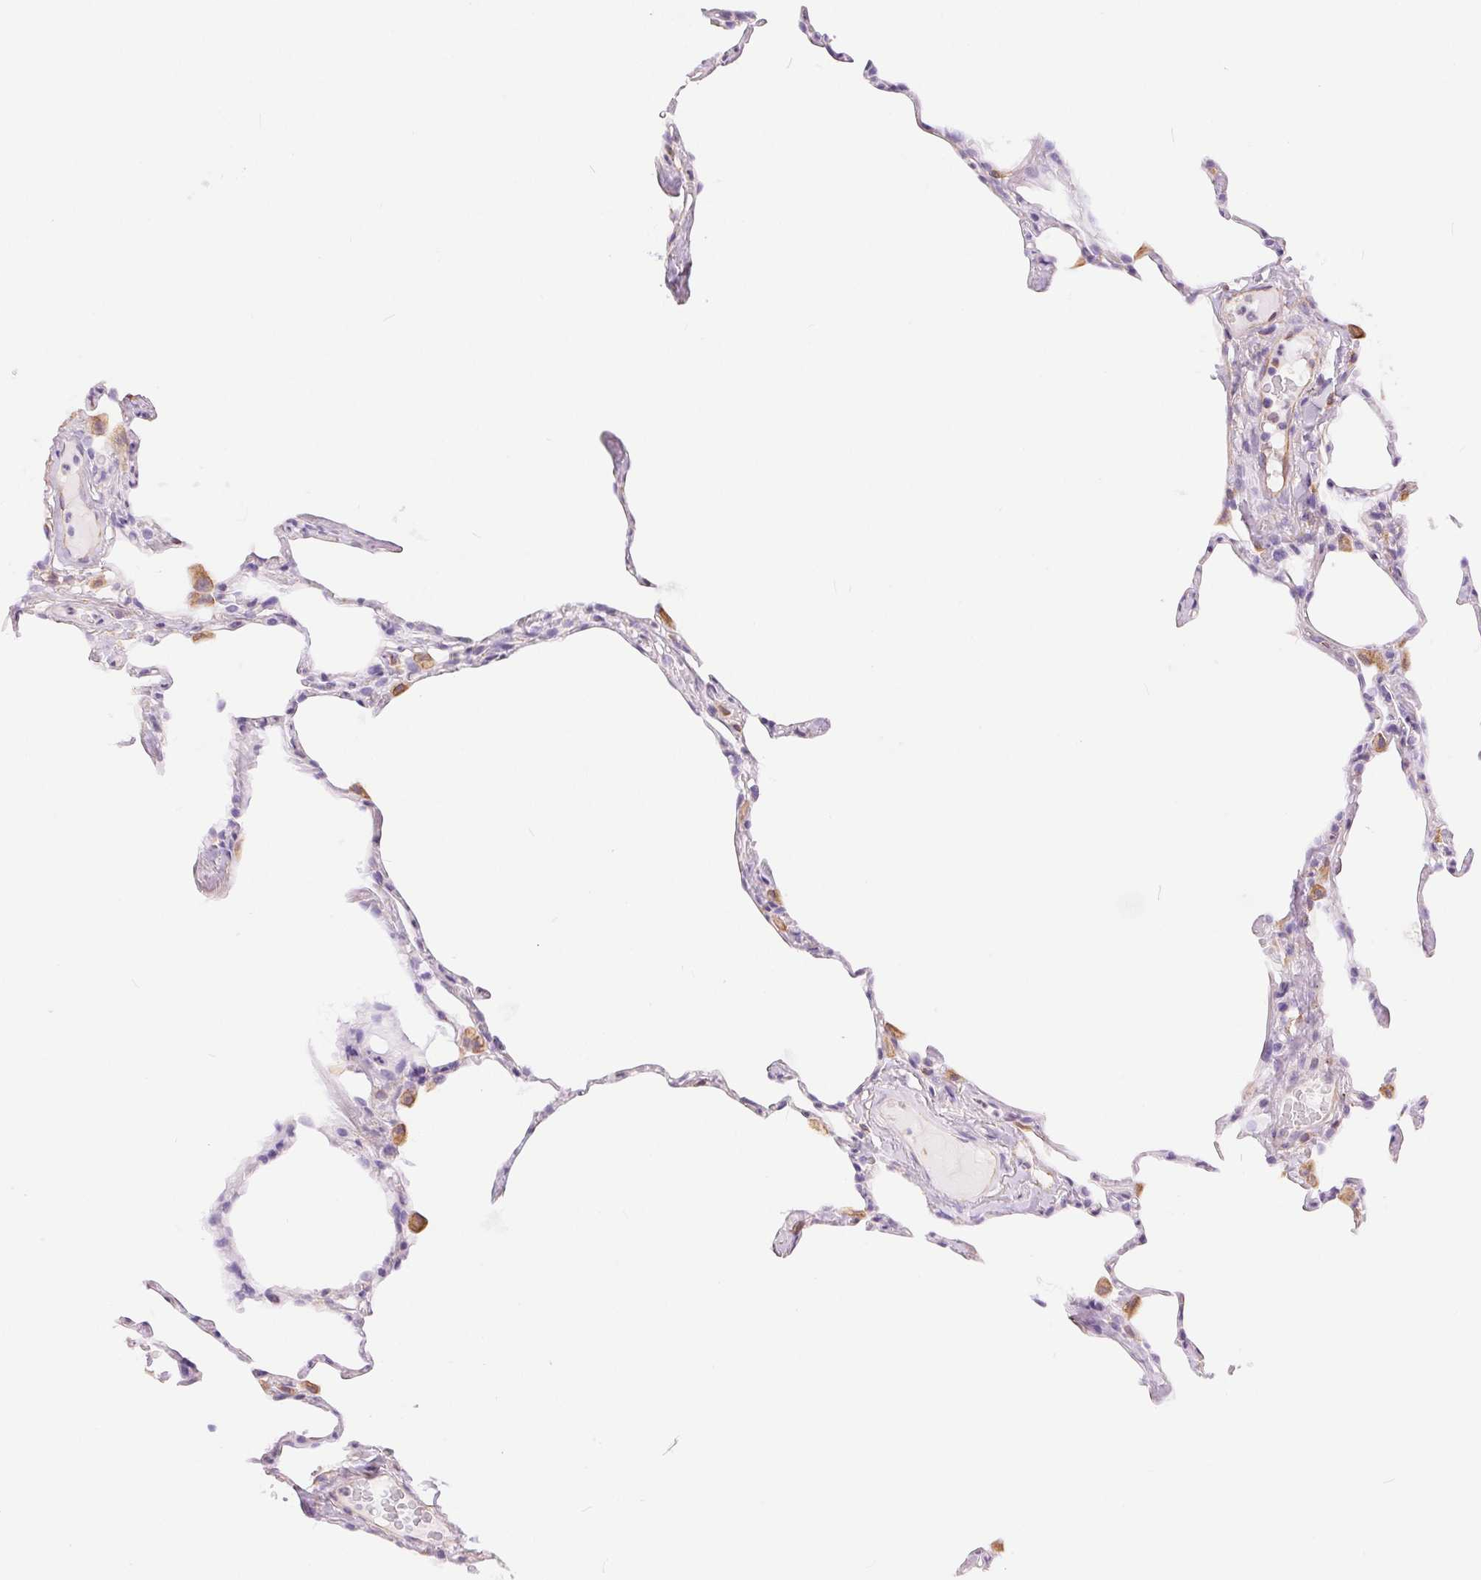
{"staining": {"intensity": "negative", "quantity": "none", "location": "none"}, "tissue": "lung", "cell_type": "Alveolar cells", "image_type": "normal", "snomed": [{"axis": "morphology", "description": "Normal tissue, NOS"}, {"axis": "topography", "description": "Lung"}], "caption": "This is an immunohistochemistry photomicrograph of benign human lung. There is no positivity in alveolar cells.", "gene": "GFAP", "patient": {"sex": "male", "age": 65}}